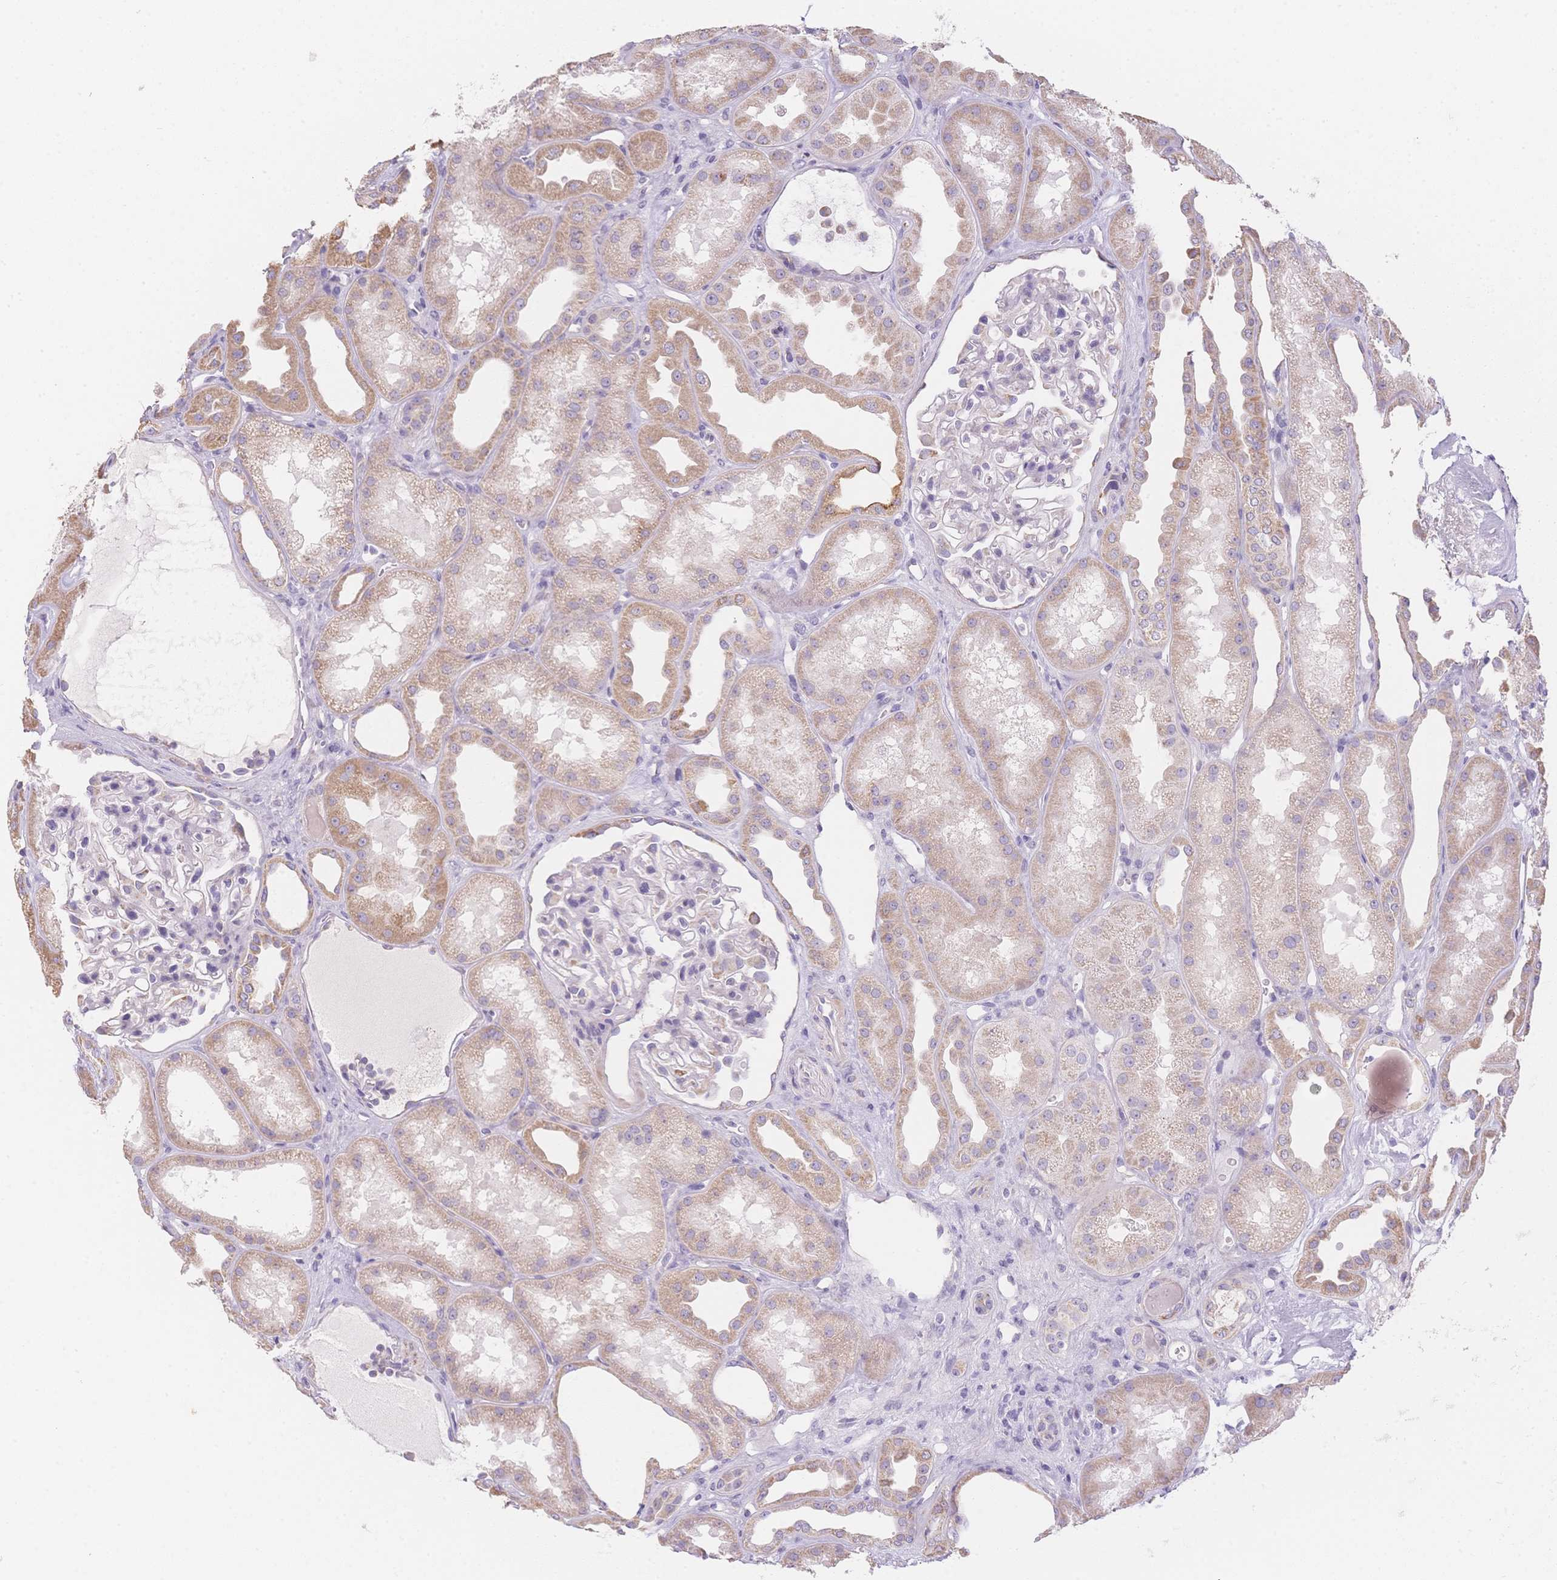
{"staining": {"intensity": "negative", "quantity": "none", "location": "none"}, "tissue": "kidney", "cell_type": "Cells in glomeruli", "image_type": "normal", "snomed": [{"axis": "morphology", "description": "Normal tissue, NOS"}, {"axis": "topography", "description": "Kidney"}], "caption": "High power microscopy histopathology image of an immunohistochemistry (IHC) micrograph of unremarkable kidney, revealing no significant staining in cells in glomeruli. Brightfield microscopy of immunohistochemistry stained with DAB (brown) and hematoxylin (blue), captured at high magnification.", "gene": "SMYD1", "patient": {"sex": "male", "age": 61}}